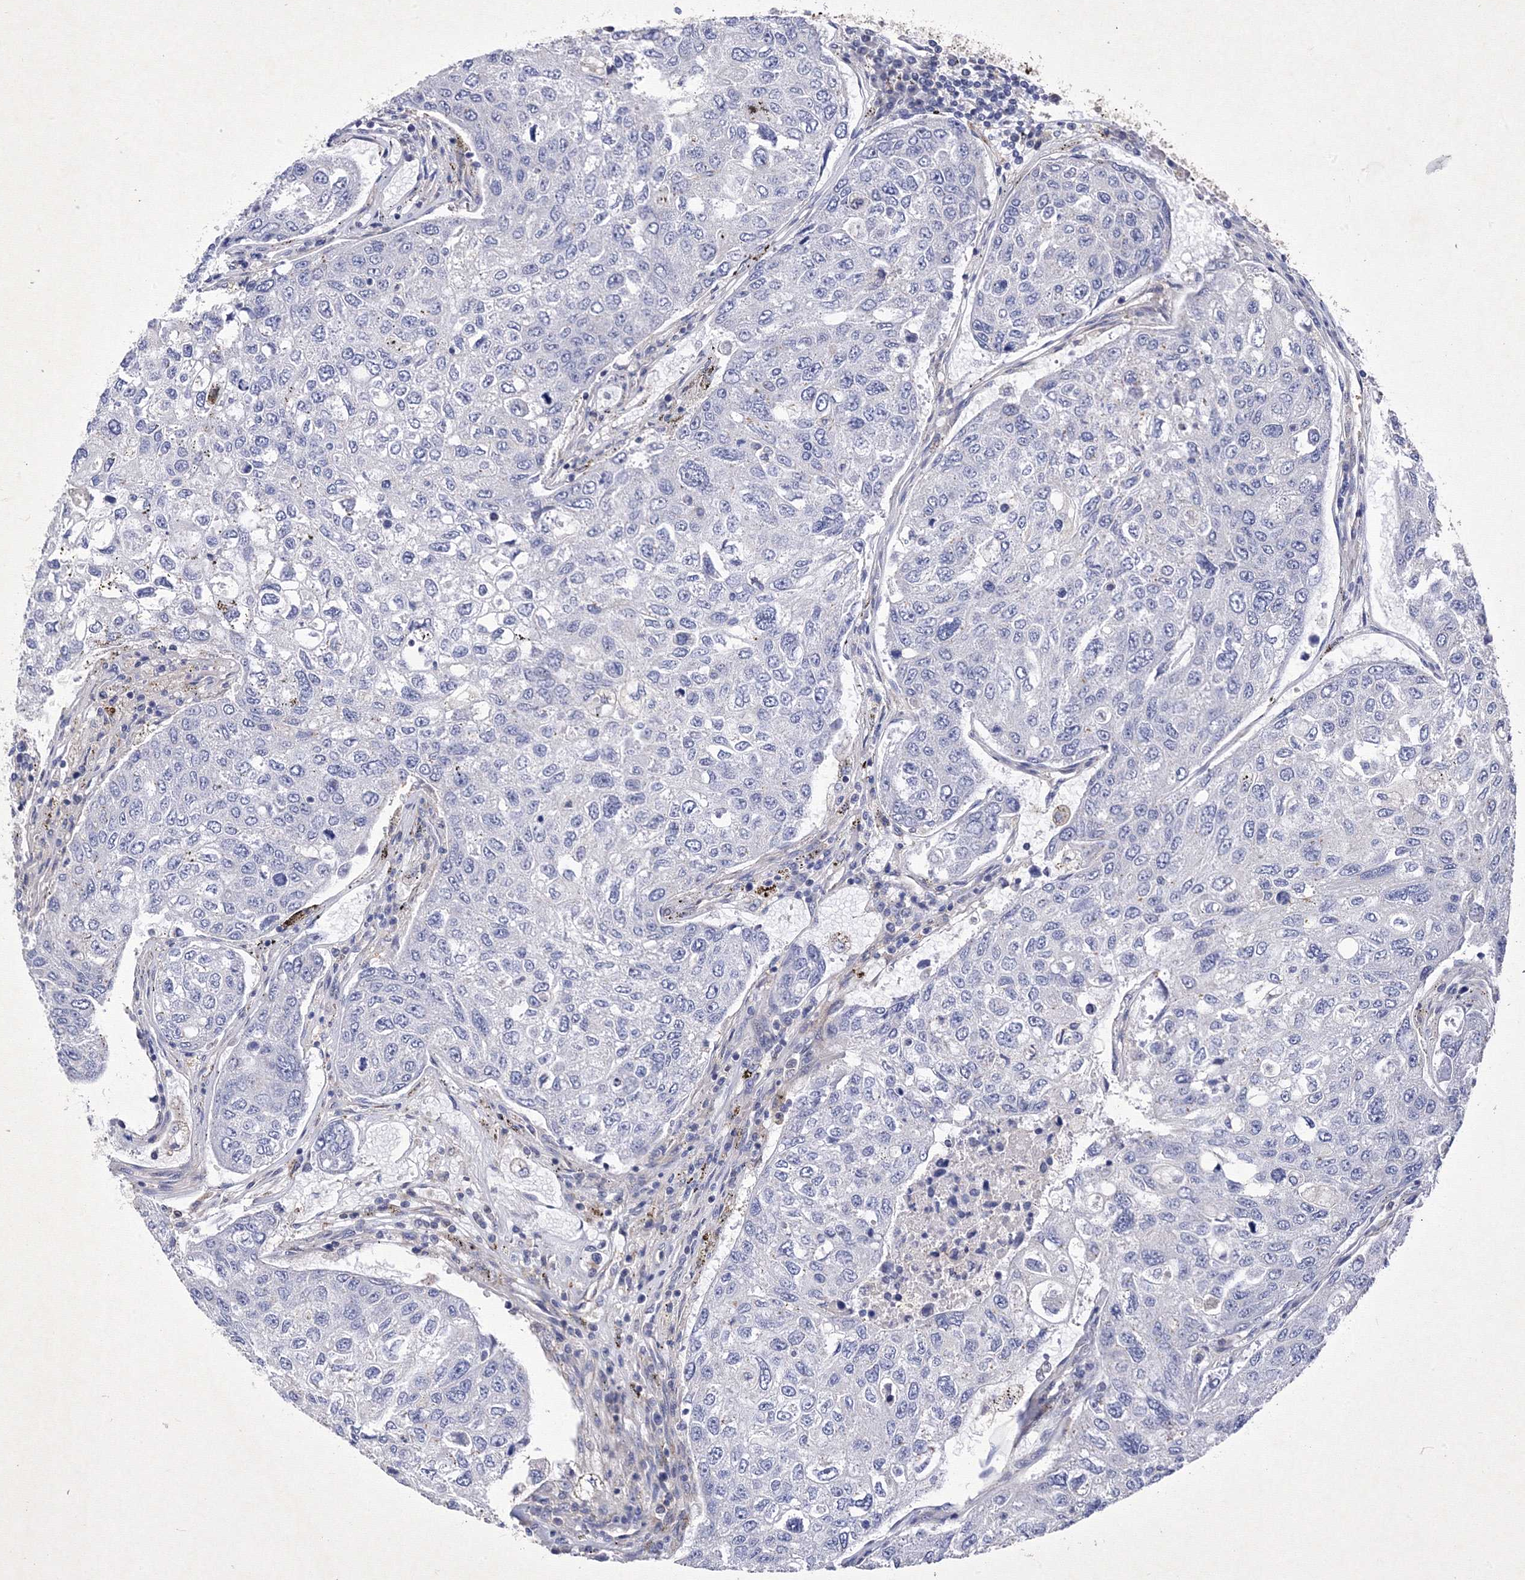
{"staining": {"intensity": "negative", "quantity": "none", "location": "none"}, "tissue": "urothelial cancer", "cell_type": "Tumor cells", "image_type": "cancer", "snomed": [{"axis": "morphology", "description": "Urothelial carcinoma, High grade"}, {"axis": "topography", "description": "Lymph node"}, {"axis": "topography", "description": "Urinary bladder"}], "caption": "Urothelial cancer was stained to show a protein in brown. There is no significant staining in tumor cells.", "gene": "SNX18", "patient": {"sex": "male", "age": 51}}